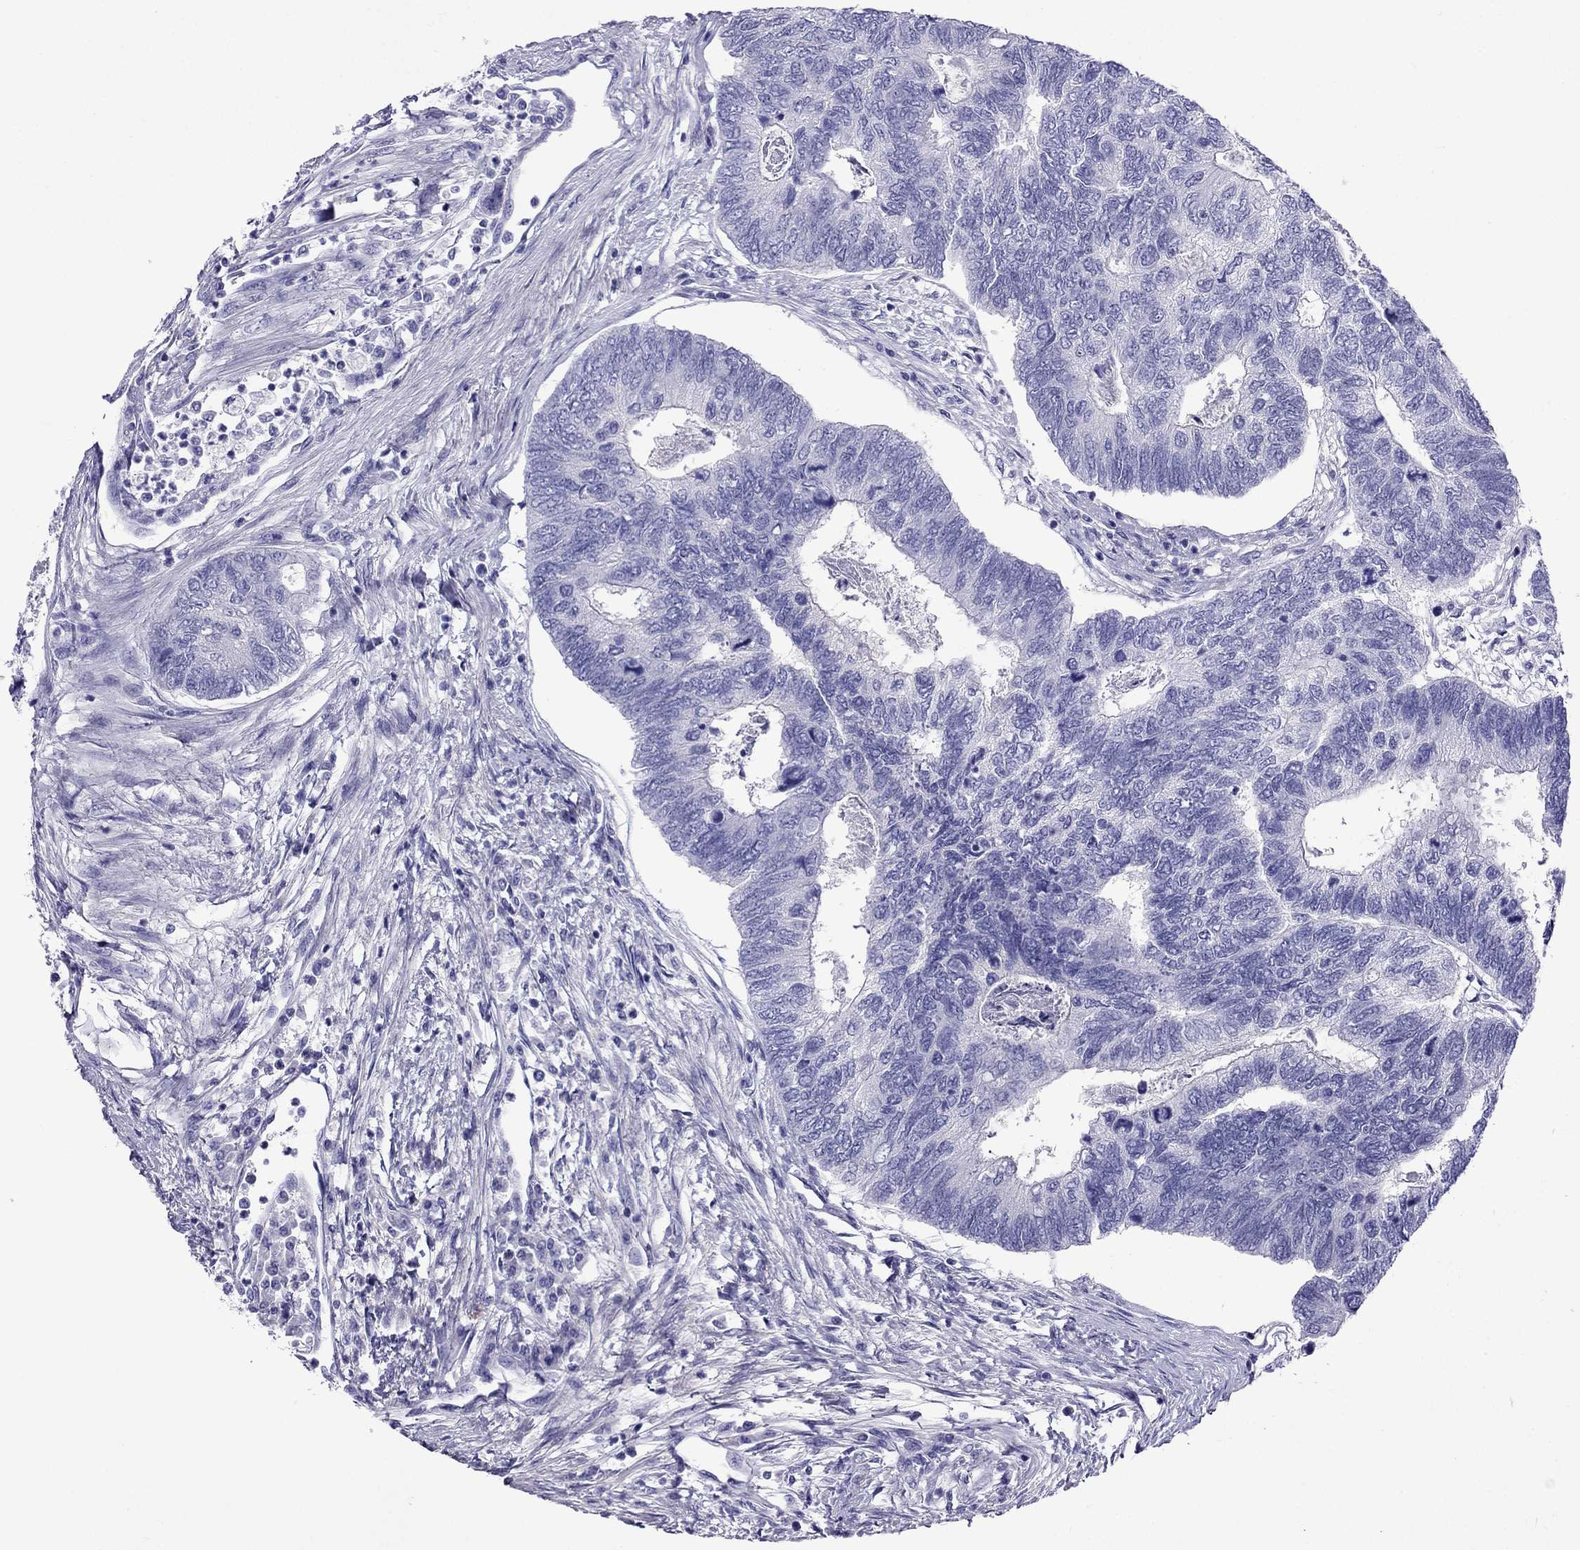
{"staining": {"intensity": "negative", "quantity": "none", "location": "none"}, "tissue": "colorectal cancer", "cell_type": "Tumor cells", "image_type": "cancer", "snomed": [{"axis": "morphology", "description": "Adenocarcinoma, NOS"}, {"axis": "topography", "description": "Colon"}], "caption": "Photomicrograph shows no protein positivity in tumor cells of colorectal cancer tissue.", "gene": "ARR3", "patient": {"sex": "female", "age": 67}}